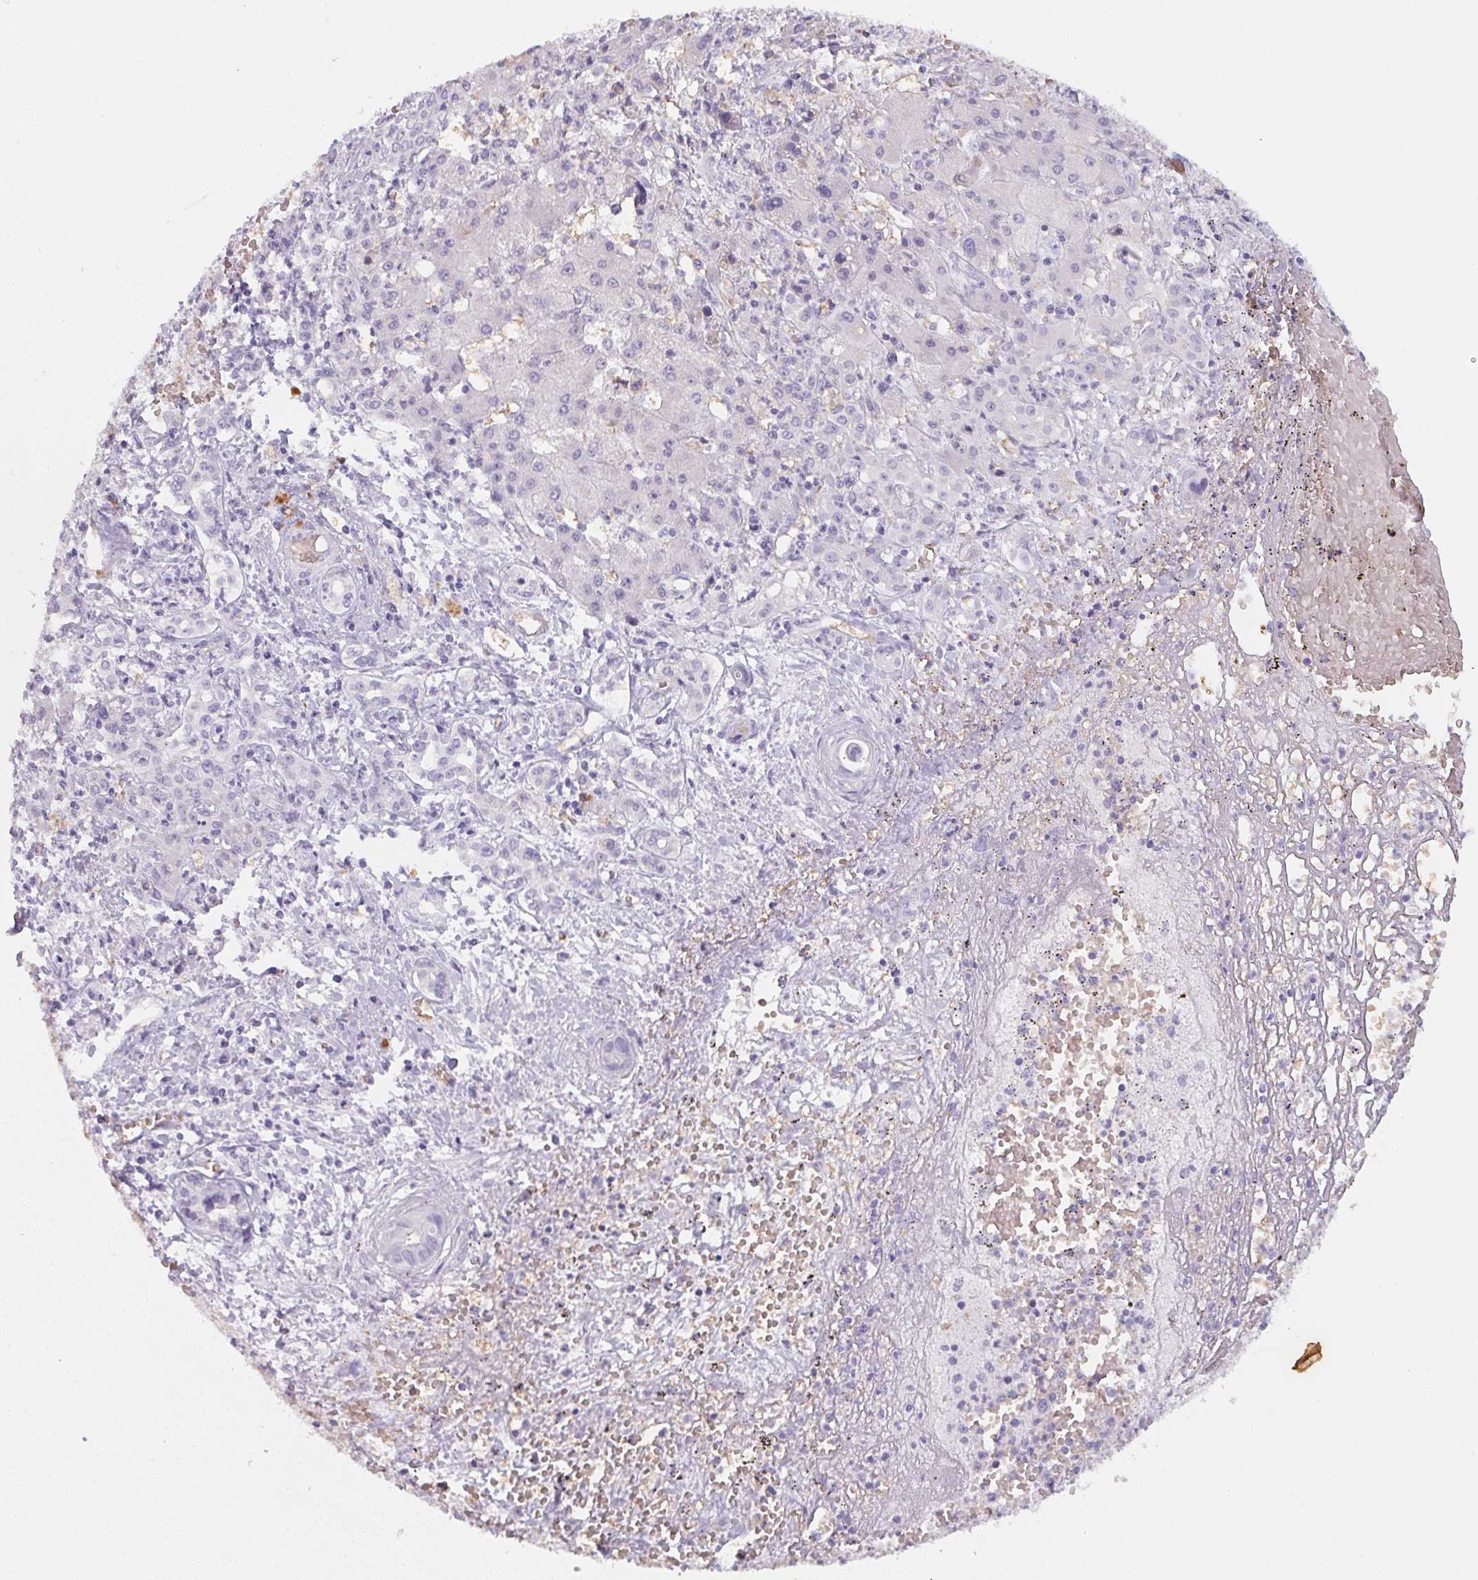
{"staining": {"intensity": "negative", "quantity": "none", "location": "none"}, "tissue": "liver cancer", "cell_type": "Tumor cells", "image_type": "cancer", "snomed": [{"axis": "morphology", "description": "Cholangiocarcinoma"}, {"axis": "topography", "description": "Liver"}], "caption": "Immunohistochemical staining of liver cholangiocarcinoma shows no significant expression in tumor cells.", "gene": "DCD", "patient": {"sex": "female", "age": 64}}